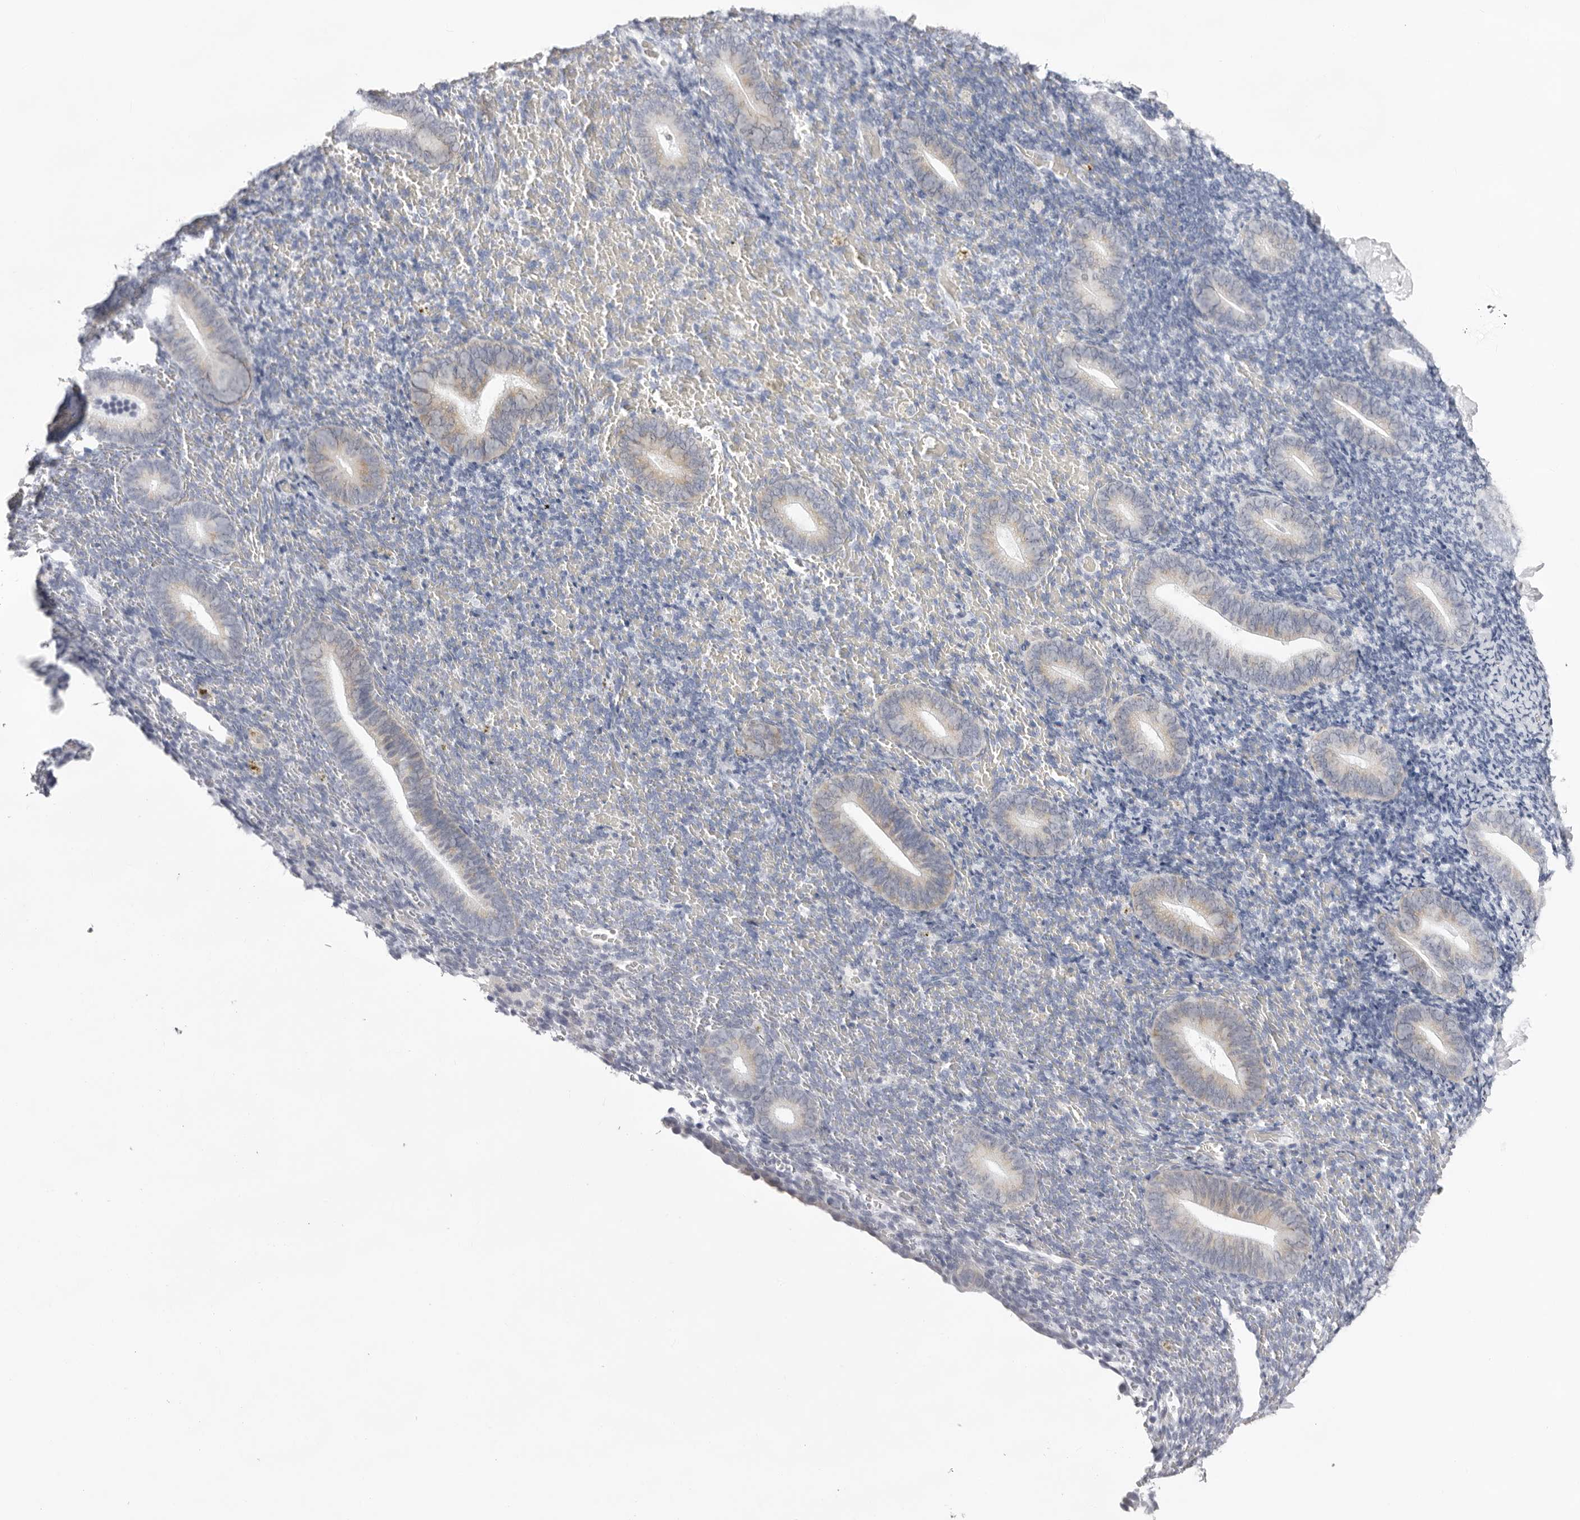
{"staining": {"intensity": "negative", "quantity": "none", "location": "none"}, "tissue": "endometrium", "cell_type": "Cells in endometrial stroma", "image_type": "normal", "snomed": [{"axis": "morphology", "description": "Normal tissue, NOS"}, {"axis": "topography", "description": "Endometrium"}], "caption": "This histopathology image is of unremarkable endometrium stained with IHC to label a protein in brown with the nuclei are counter-stained blue. There is no staining in cells in endometrial stroma.", "gene": "SMIM2", "patient": {"sex": "female", "age": 51}}